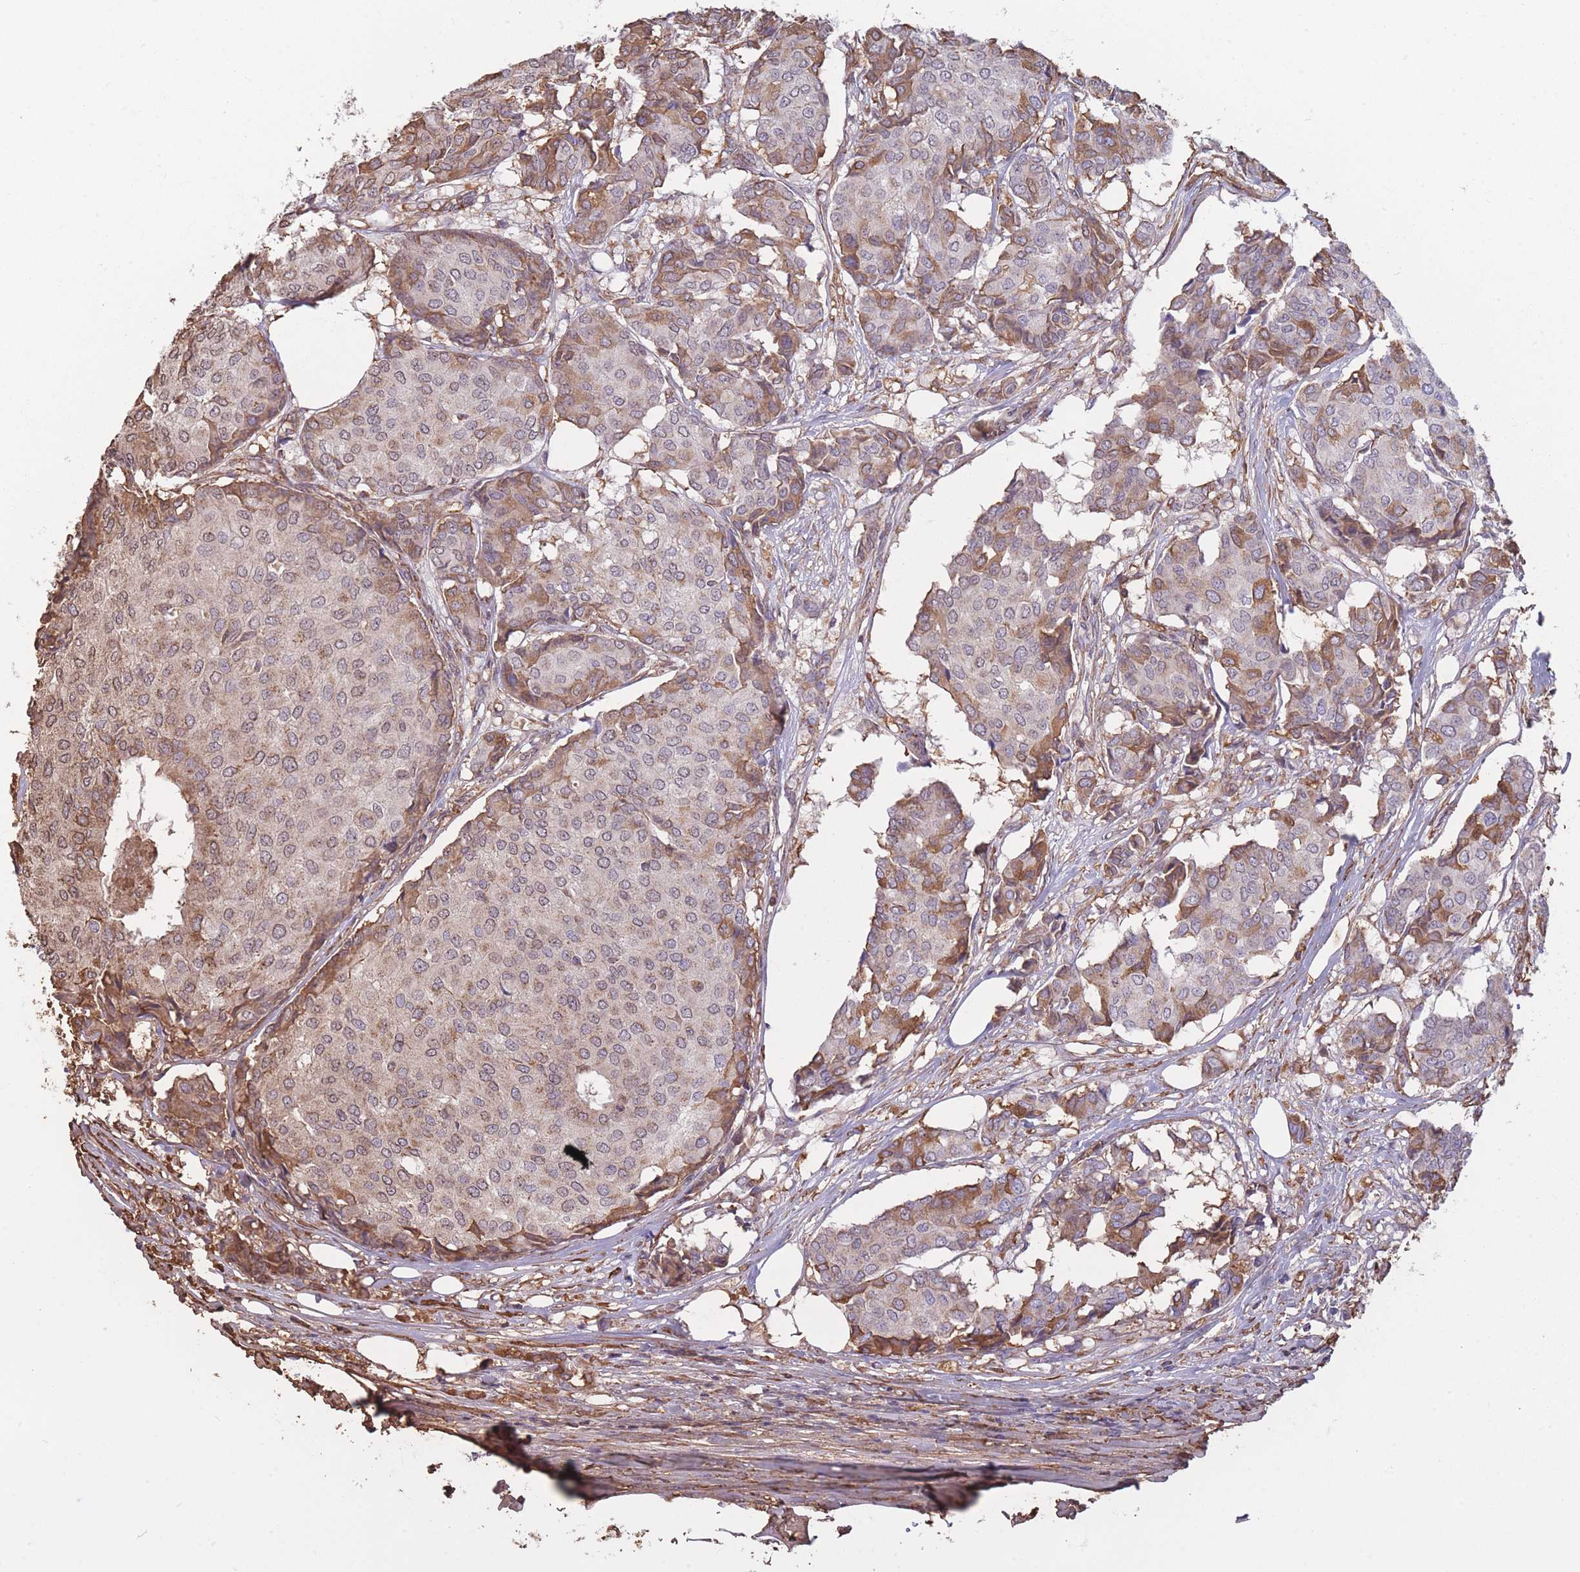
{"staining": {"intensity": "moderate", "quantity": "<25%", "location": "cytoplasmic/membranous"}, "tissue": "breast cancer", "cell_type": "Tumor cells", "image_type": "cancer", "snomed": [{"axis": "morphology", "description": "Duct carcinoma"}, {"axis": "topography", "description": "Breast"}], "caption": "High-power microscopy captured an IHC micrograph of breast infiltrating ductal carcinoma, revealing moderate cytoplasmic/membranous staining in about <25% of tumor cells.", "gene": "KAT2A", "patient": {"sex": "female", "age": 75}}